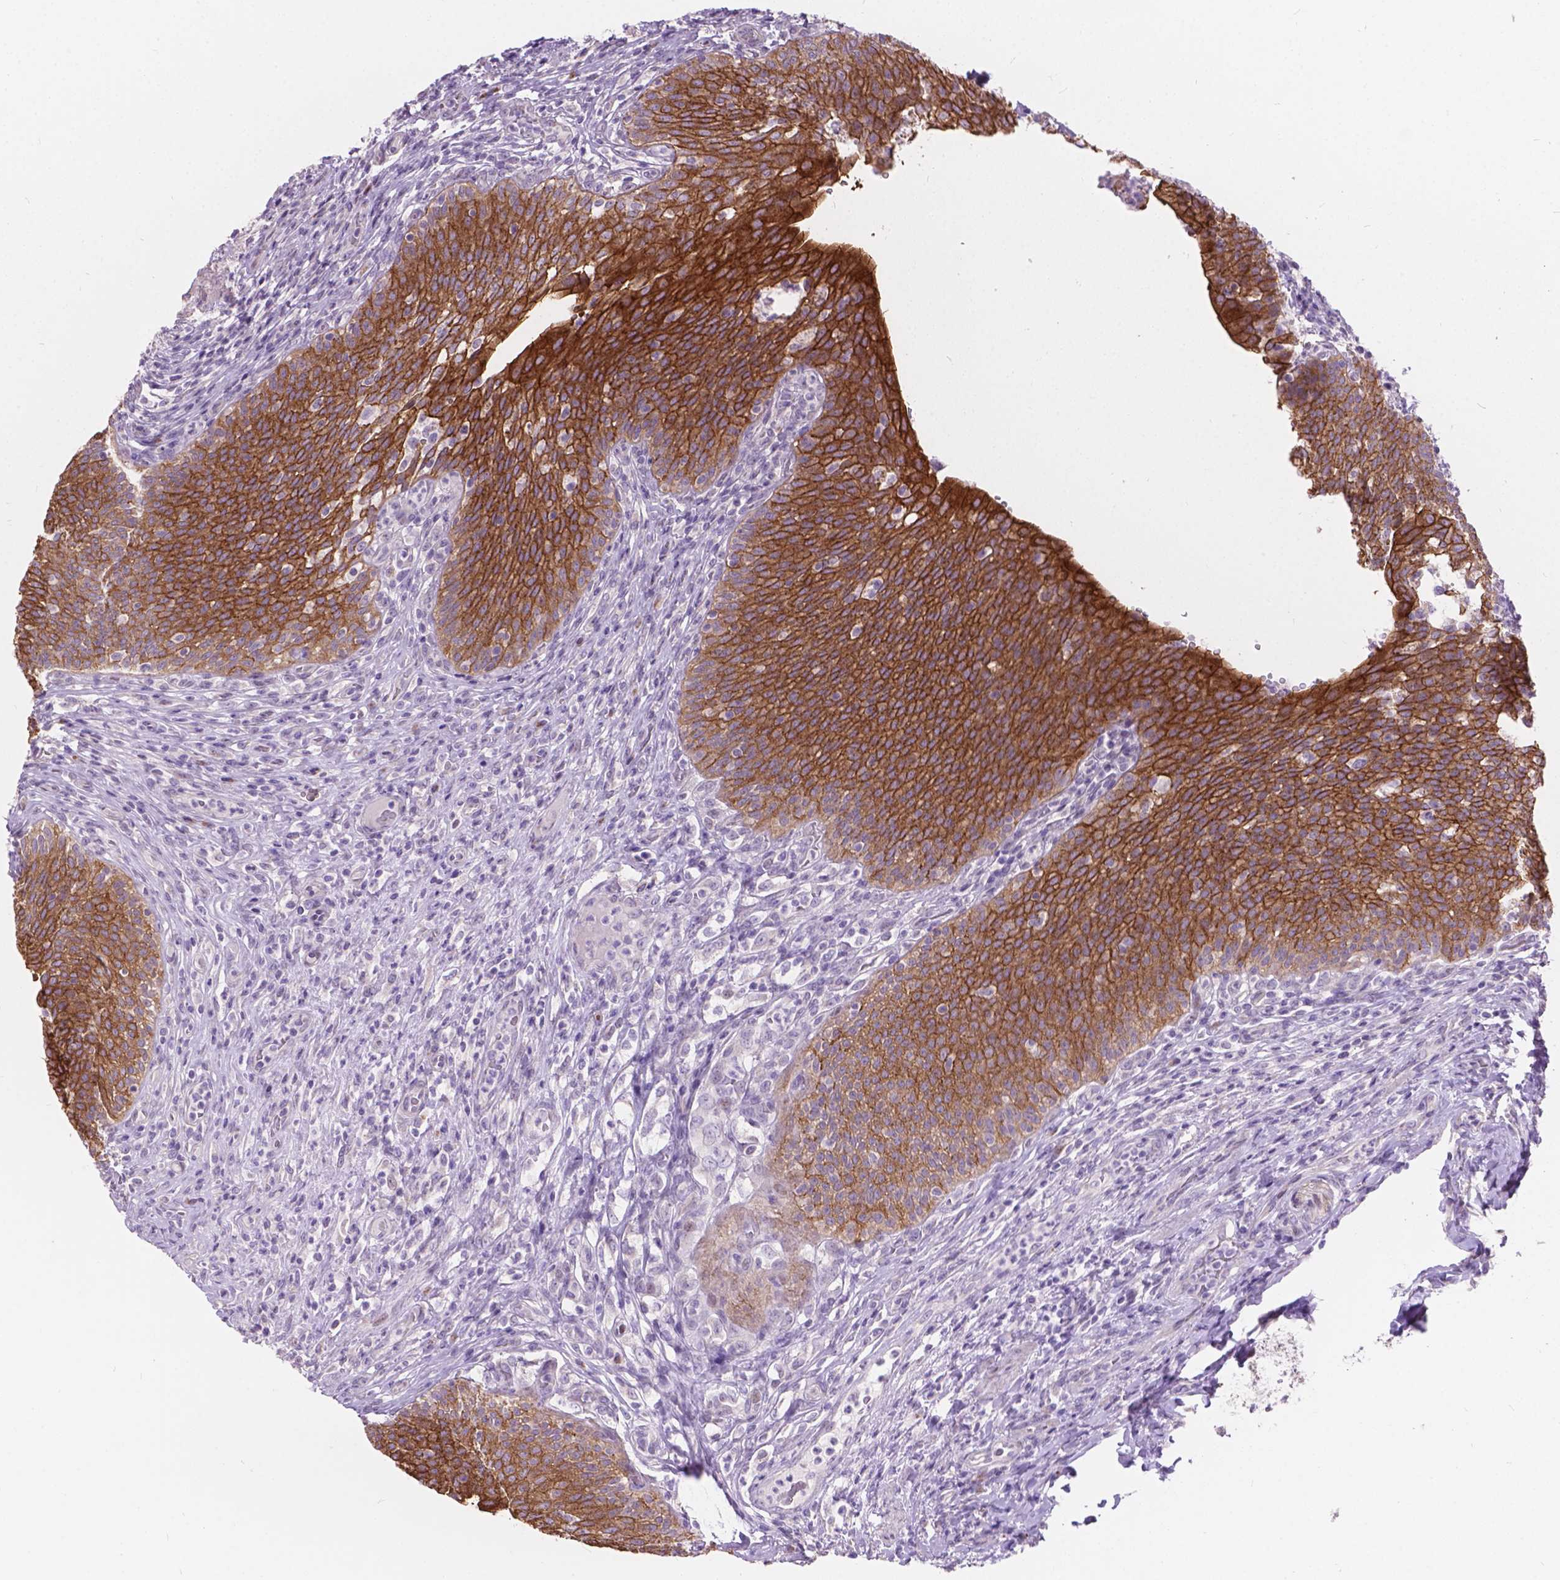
{"staining": {"intensity": "strong", "quantity": ">75%", "location": "cytoplasmic/membranous"}, "tissue": "urinary bladder", "cell_type": "Urothelial cells", "image_type": "normal", "snomed": [{"axis": "morphology", "description": "Normal tissue, NOS"}, {"axis": "topography", "description": "Urinary bladder"}, {"axis": "topography", "description": "Peripheral nerve tissue"}], "caption": "Benign urinary bladder was stained to show a protein in brown. There is high levels of strong cytoplasmic/membranous staining in about >75% of urothelial cells. The protein of interest is stained brown, and the nuclei are stained in blue (DAB (3,3'-diaminobenzidine) IHC with brightfield microscopy, high magnification).", "gene": "MYH14", "patient": {"sex": "male", "age": 66}}